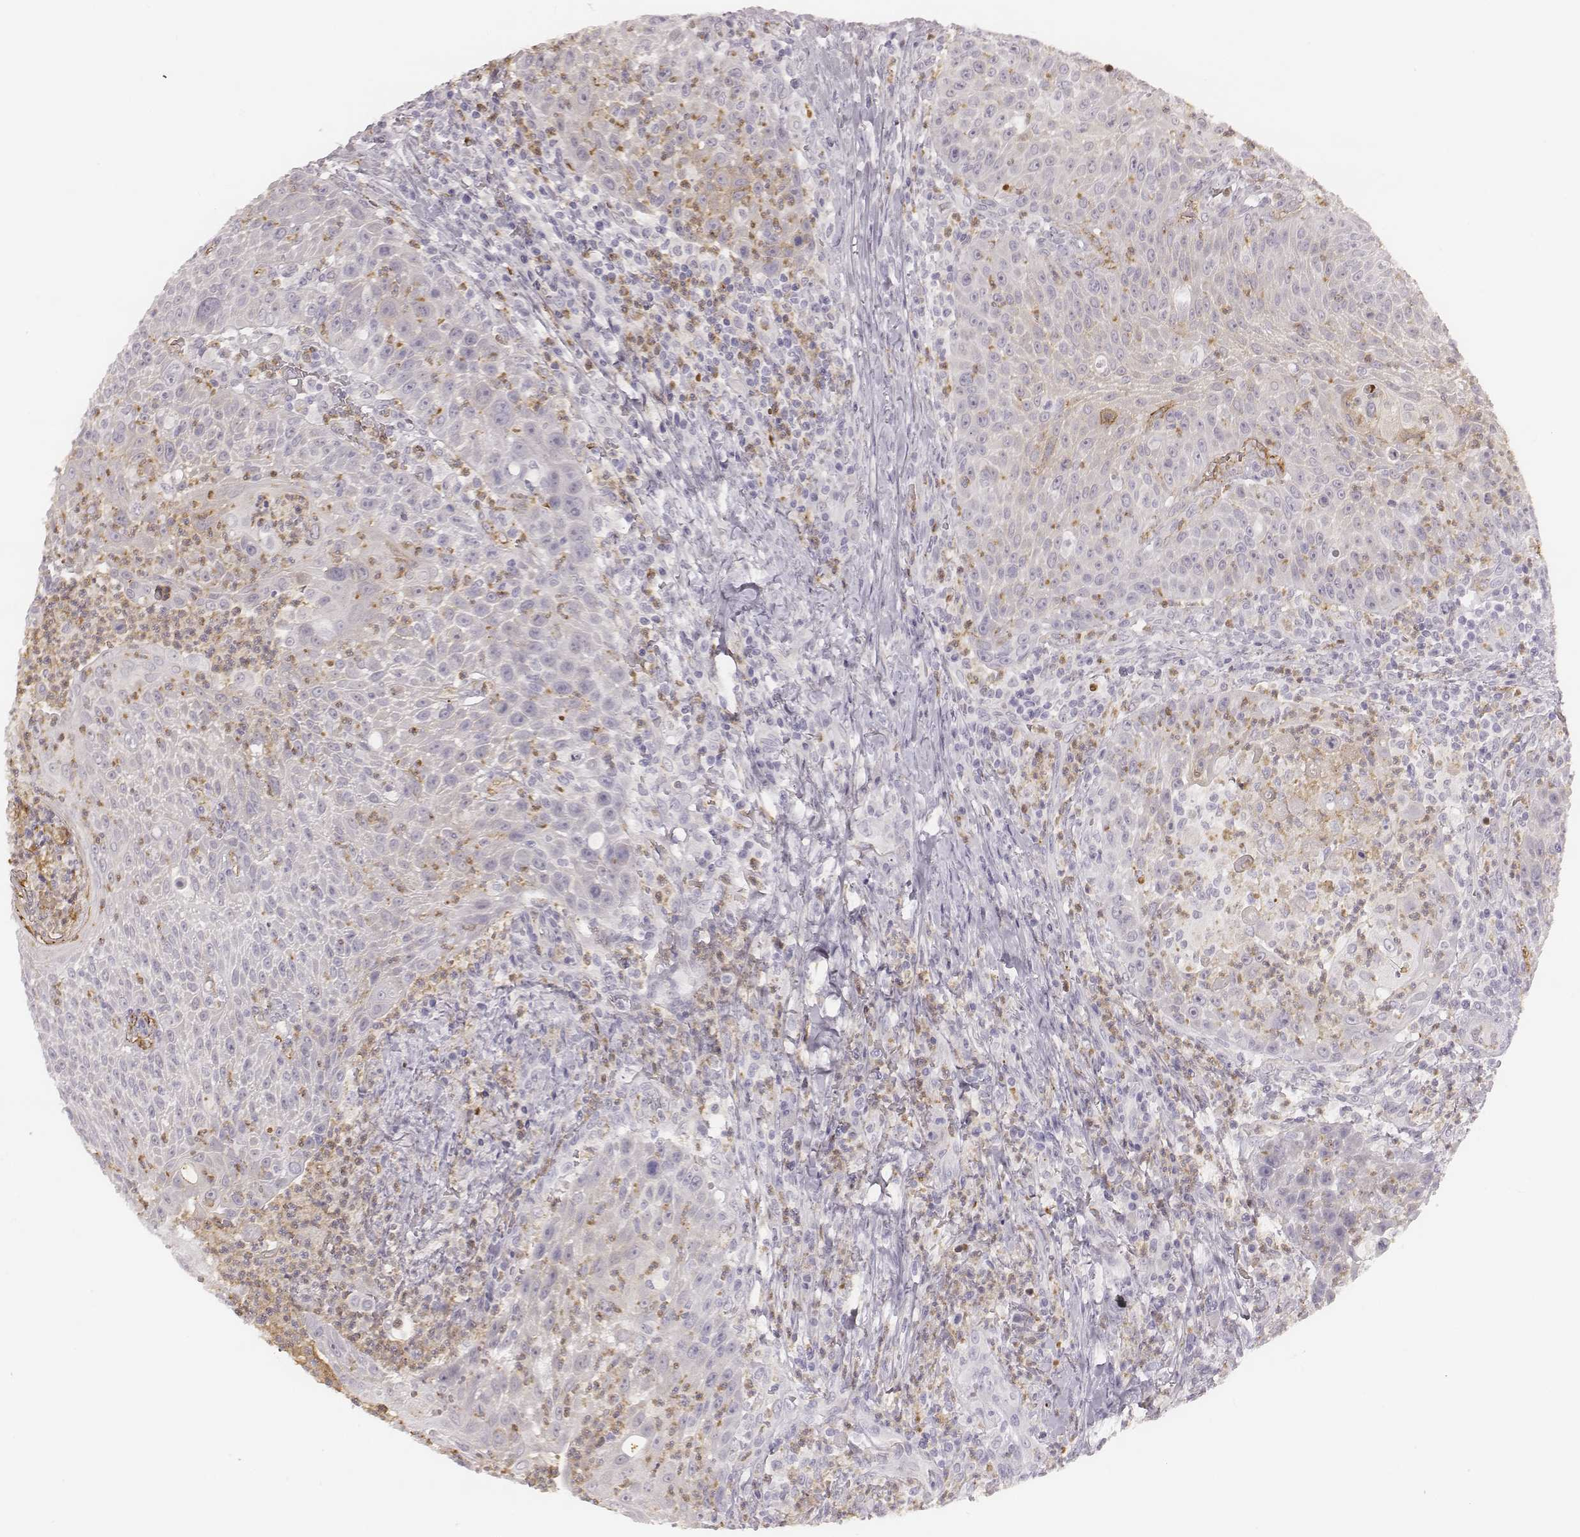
{"staining": {"intensity": "negative", "quantity": "none", "location": "none"}, "tissue": "head and neck cancer", "cell_type": "Tumor cells", "image_type": "cancer", "snomed": [{"axis": "morphology", "description": "Squamous cell carcinoma, NOS"}, {"axis": "topography", "description": "Head-Neck"}], "caption": "This is a image of IHC staining of head and neck cancer (squamous cell carcinoma), which shows no expression in tumor cells.", "gene": "KCNJ12", "patient": {"sex": "male", "age": 69}}